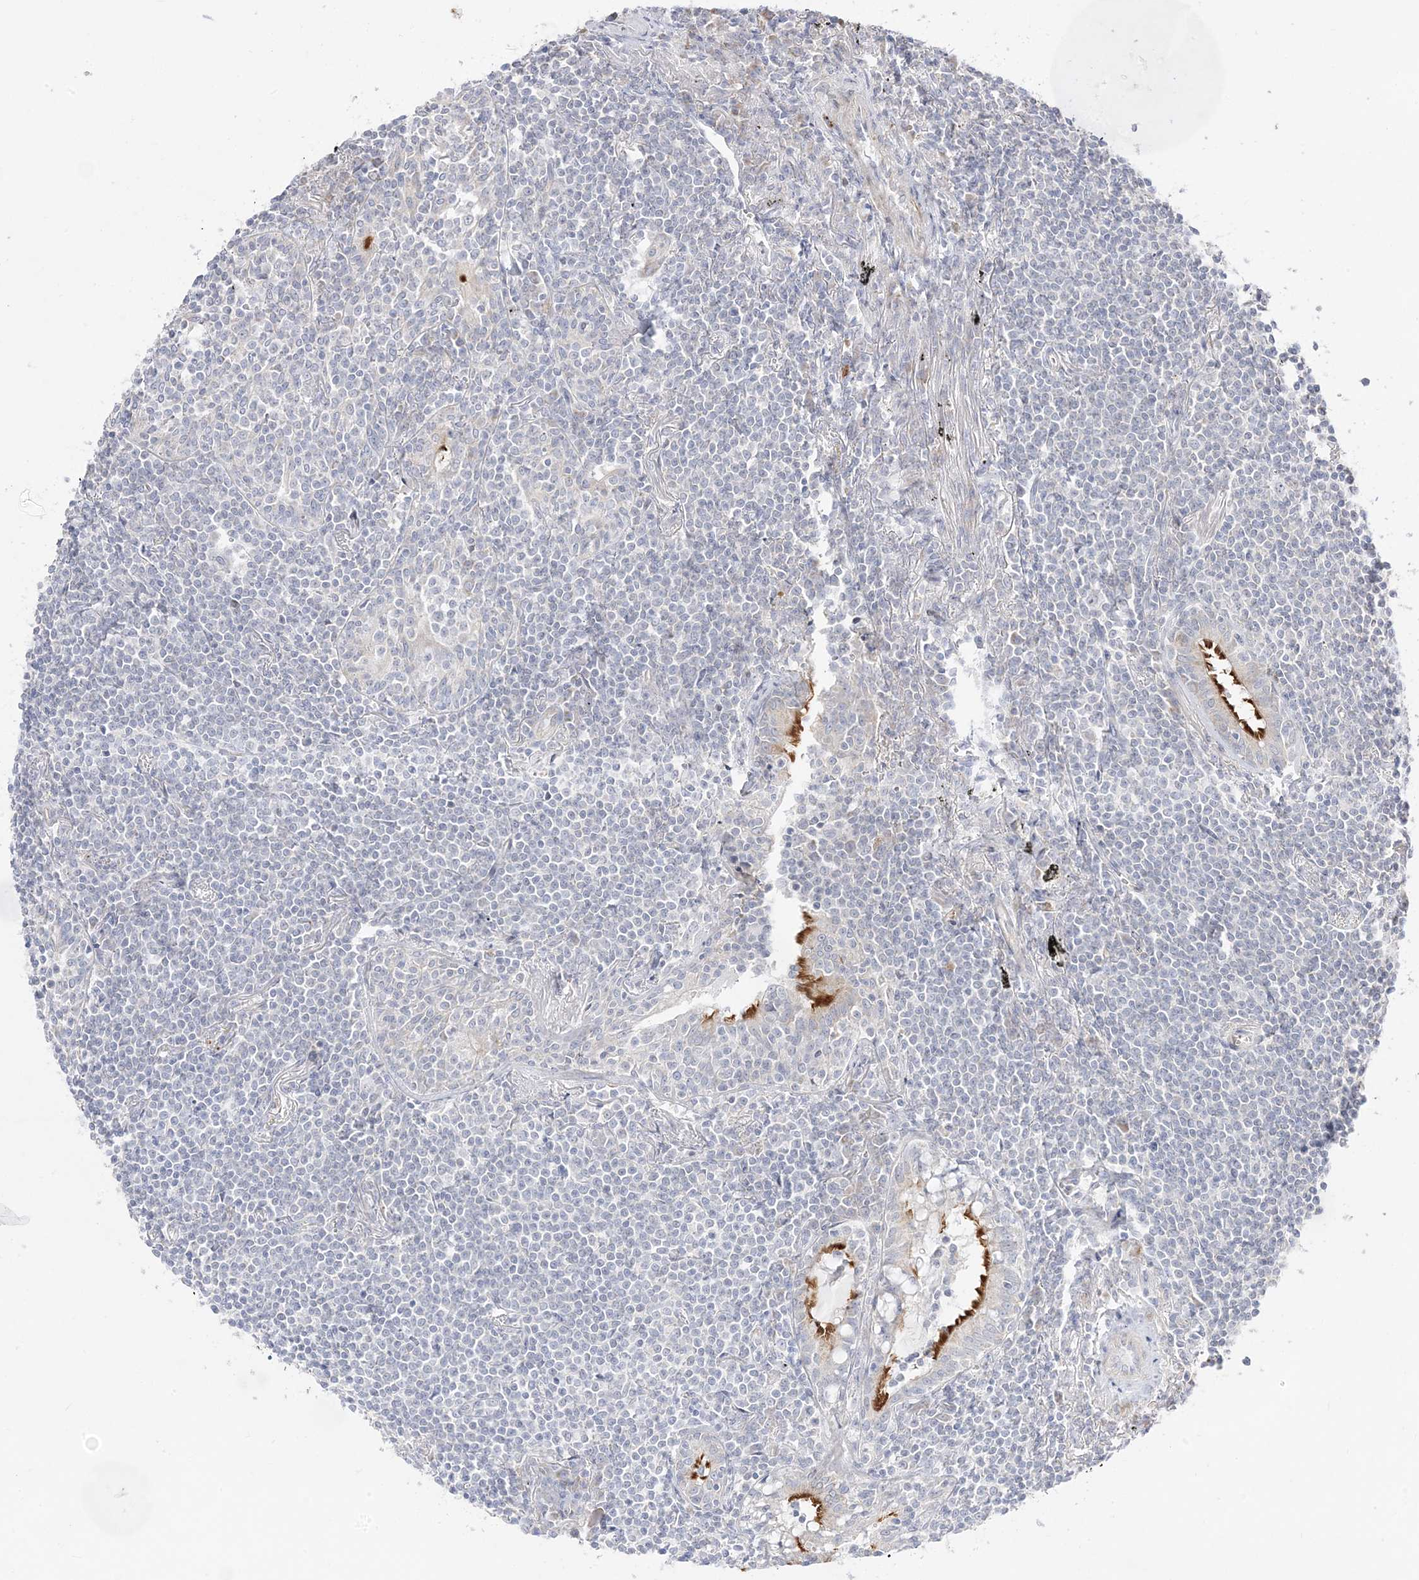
{"staining": {"intensity": "negative", "quantity": "none", "location": "none"}, "tissue": "lymphoma", "cell_type": "Tumor cells", "image_type": "cancer", "snomed": [{"axis": "morphology", "description": "Malignant lymphoma, non-Hodgkin's type, Low grade"}, {"axis": "topography", "description": "Lung"}], "caption": "High power microscopy photomicrograph of an immunohistochemistry (IHC) photomicrograph of lymphoma, revealing no significant staining in tumor cells.", "gene": "TRANK1", "patient": {"sex": "female", "age": 71}}